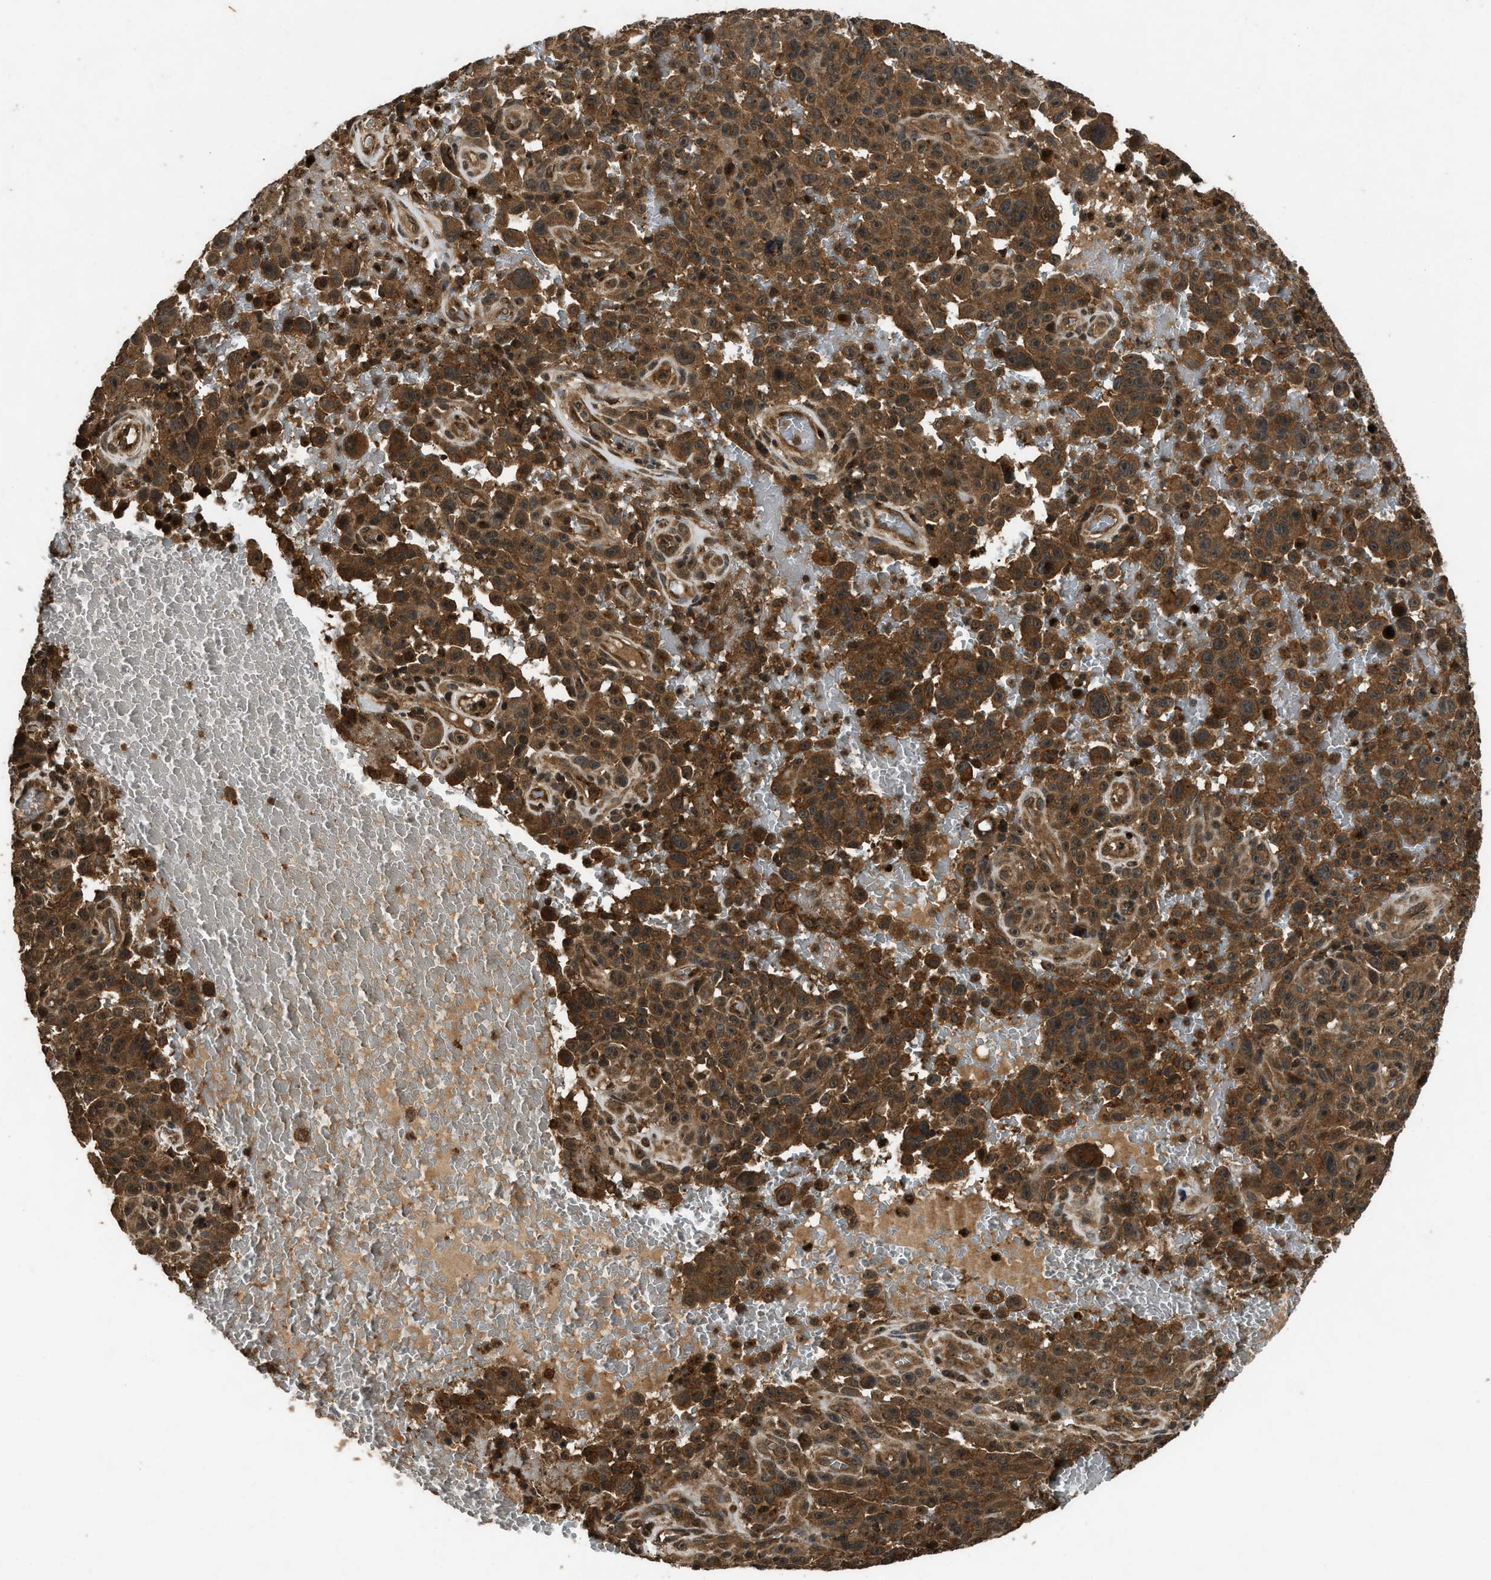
{"staining": {"intensity": "moderate", "quantity": ">75%", "location": "cytoplasmic/membranous"}, "tissue": "melanoma", "cell_type": "Tumor cells", "image_type": "cancer", "snomed": [{"axis": "morphology", "description": "Malignant melanoma, NOS"}, {"axis": "topography", "description": "Skin"}], "caption": "Melanoma stained with a brown dye reveals moderate cytoplasmic/membranous positive staining in about >75% of tumor cells.", "gene": "RPS6KB1", "patient": {"sex": "female", "age": 82}}